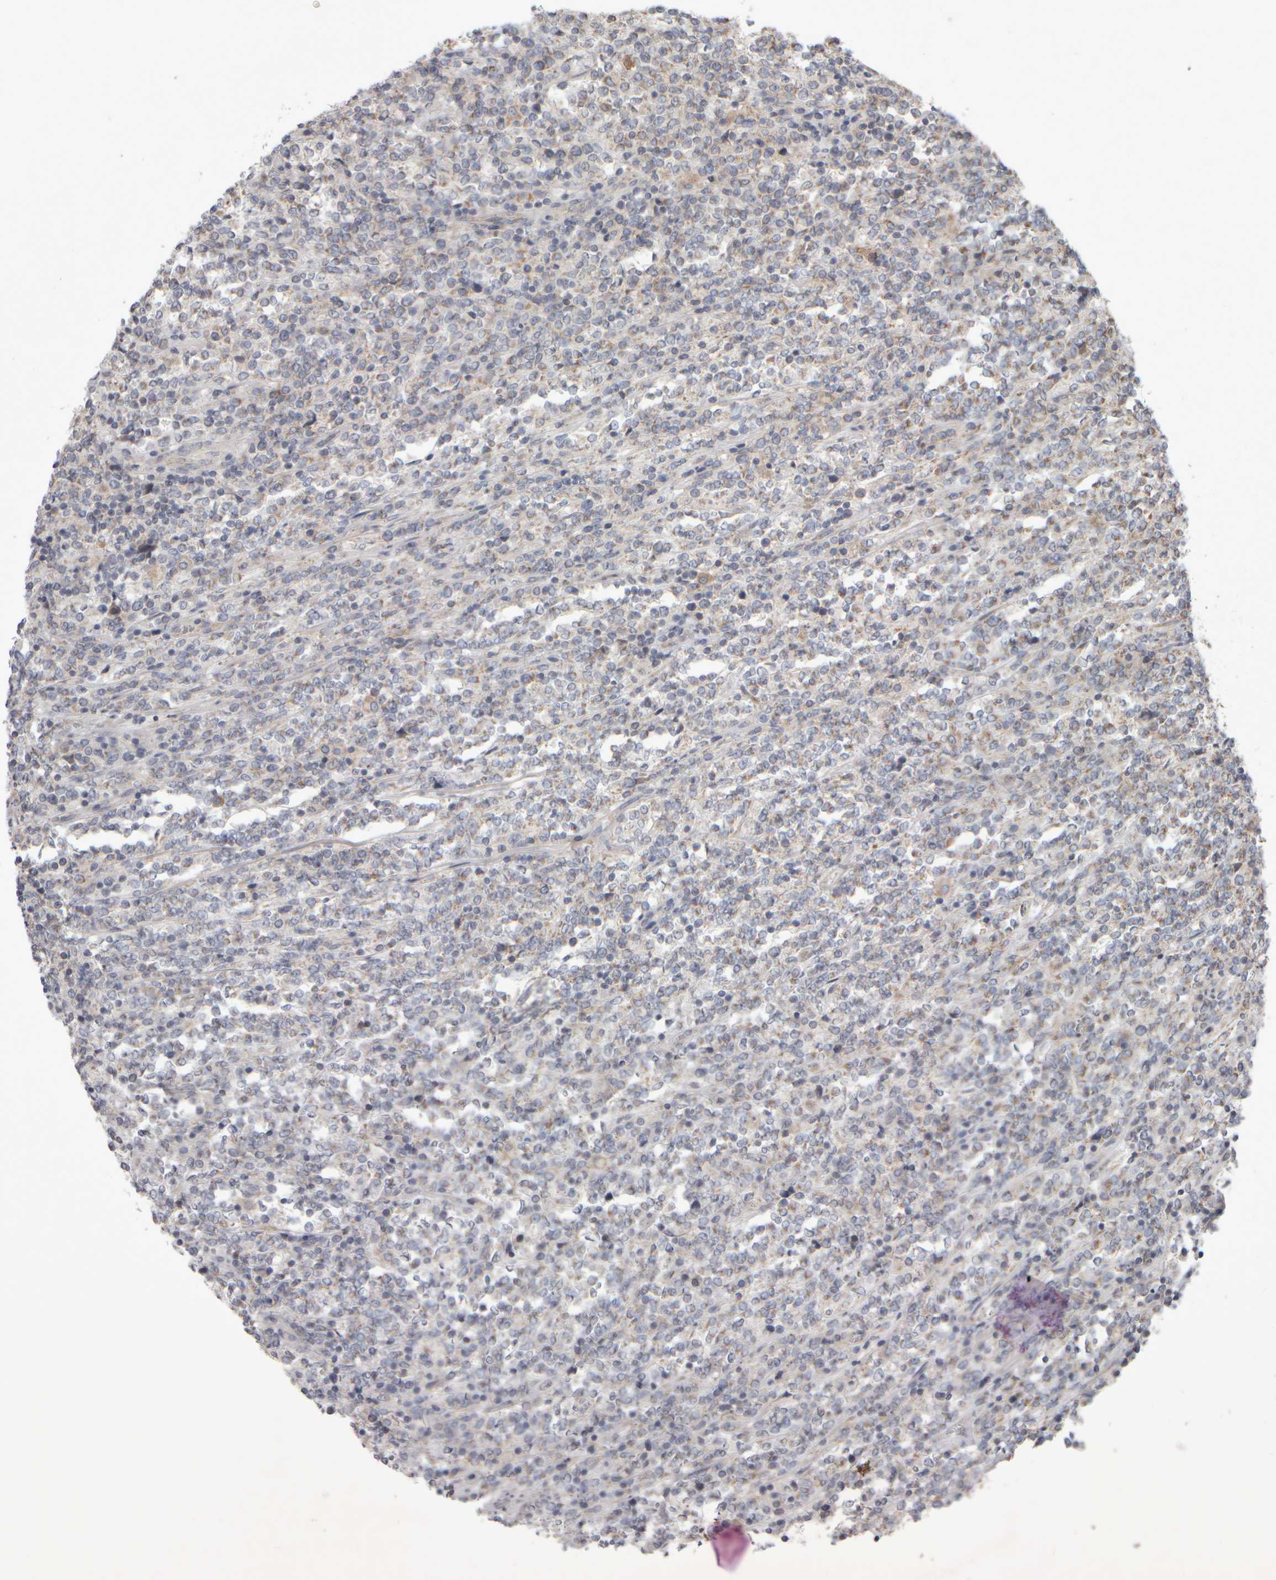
{"staining": {"intensity": "weak", "quantity": "25%-75%", "location": "cytoplasmic/membranous"}, "tissue": "lymphoma", "cell_type": "Tumor cells", "image_type": "cancer", "snomed": [{"axis": "morphology", "description": "Malignant lymphoma, non-Hodgkin's type, High grade"}, {"axis": "topography", "description": "Soft tissue"}], "caption": "Immunohistochemistry photomicrograph of neoplastic tissue: human lymphoma stained using immunohistochemistry (IHC) shows low levels of weak protein expression localized specifically in the cytoplasmic/membranous of tumor cells, appearing as a cytoplasmic/membranous brown color.", "gene": "SCO1", "patient": {"sex": "male", "age": 18}}